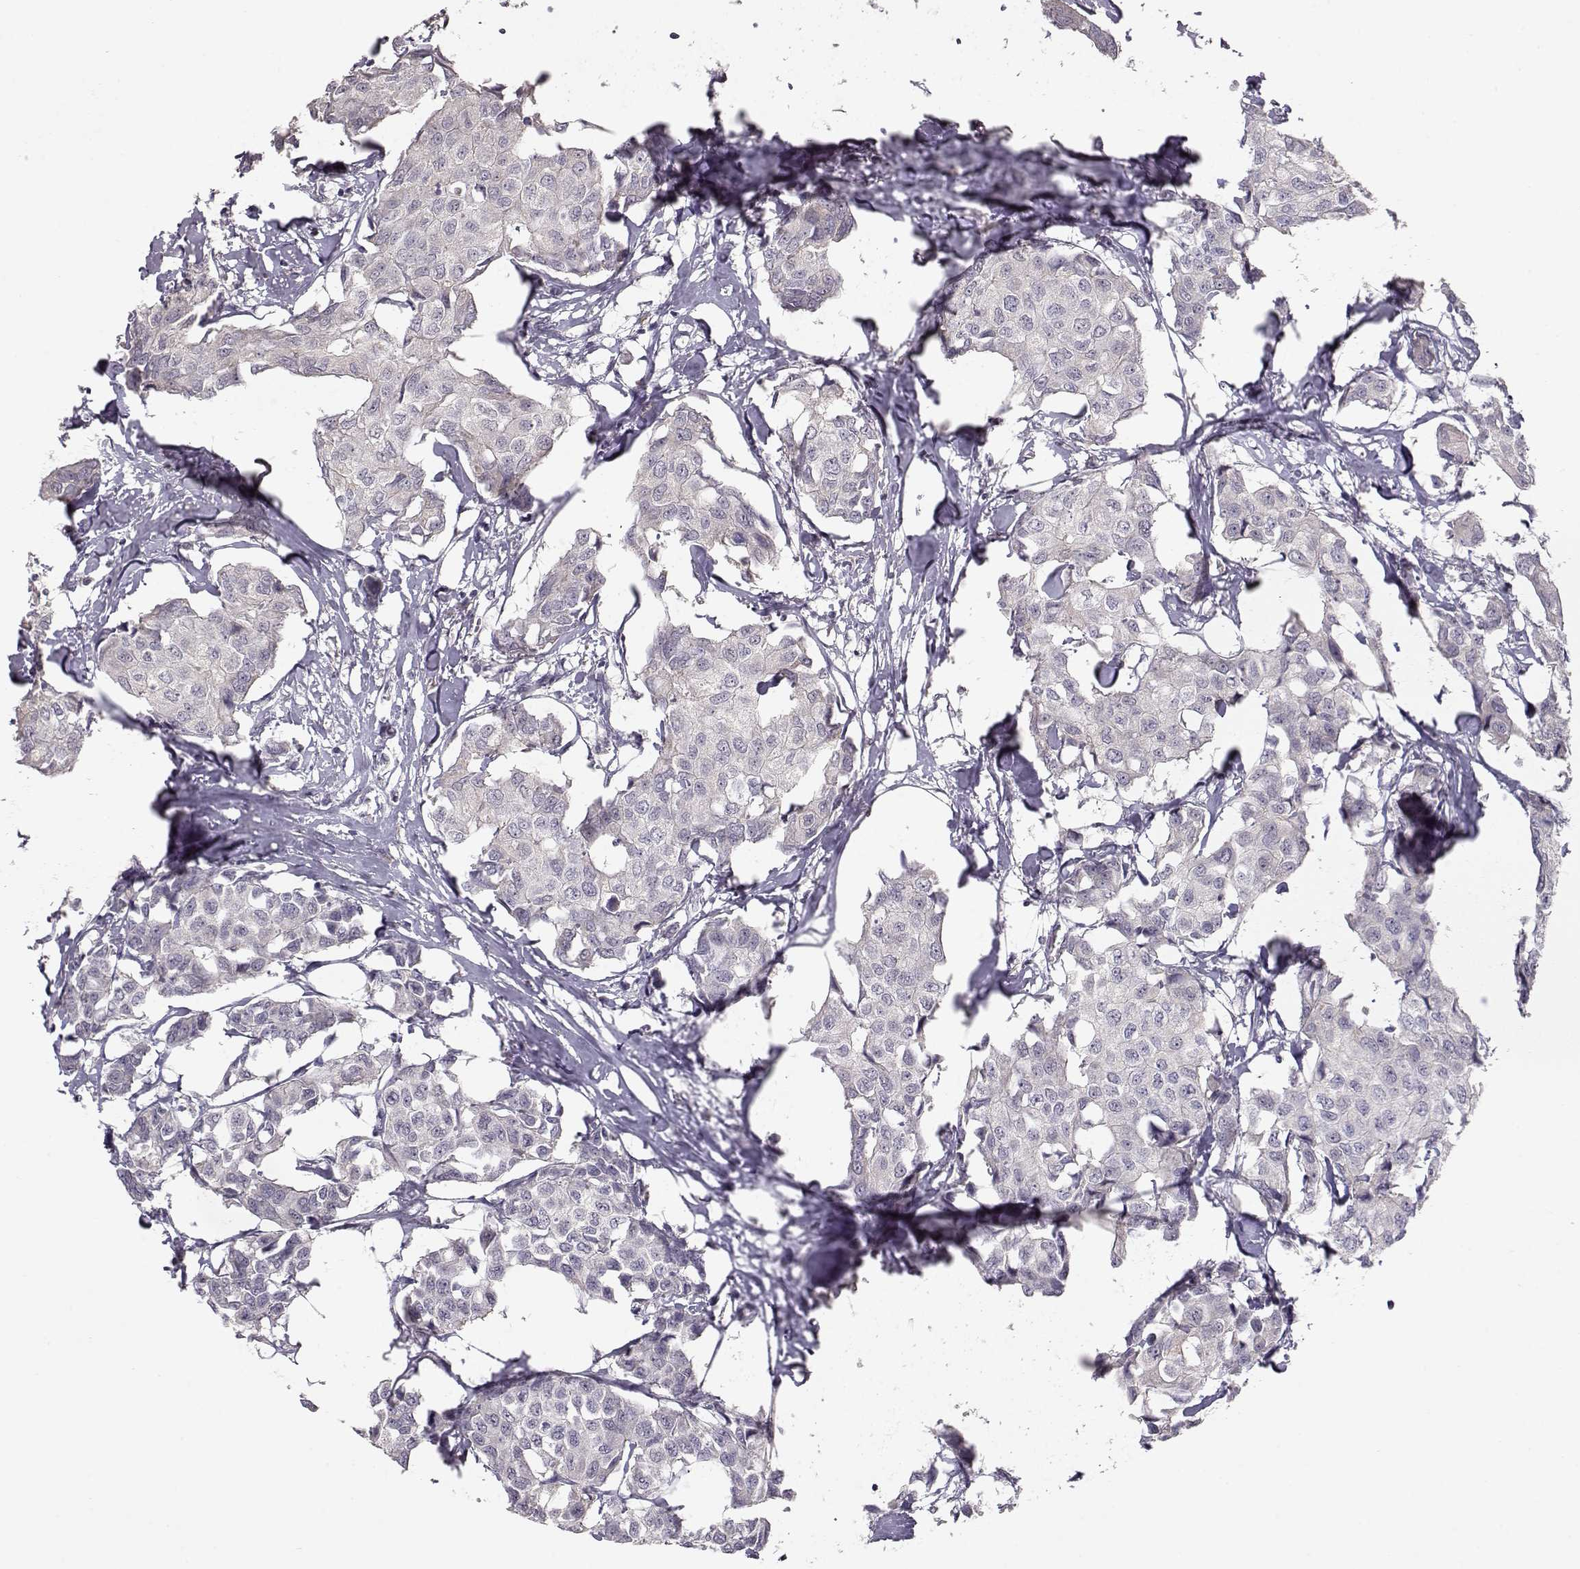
{"staining": {"intensity": "negative", "quantity": "none", "location": "none"}, "tissue": "breast cancer", "cell_type": "Tumor cells", "image_type": "cancer", "snomed": [{"axis": "morphology", "description": "Duct carcinoma"}, {"axis": "topography", "description": "Breast"}], "caption": "DAB (3,3'-diaminobenzidine) immunohistochemical staining of infiltrating ductal carcinoma (breast) displays no significant positivity in tumor cells.", "gene": "PNMT", "patient": {"sex": "female", "age": 80}}